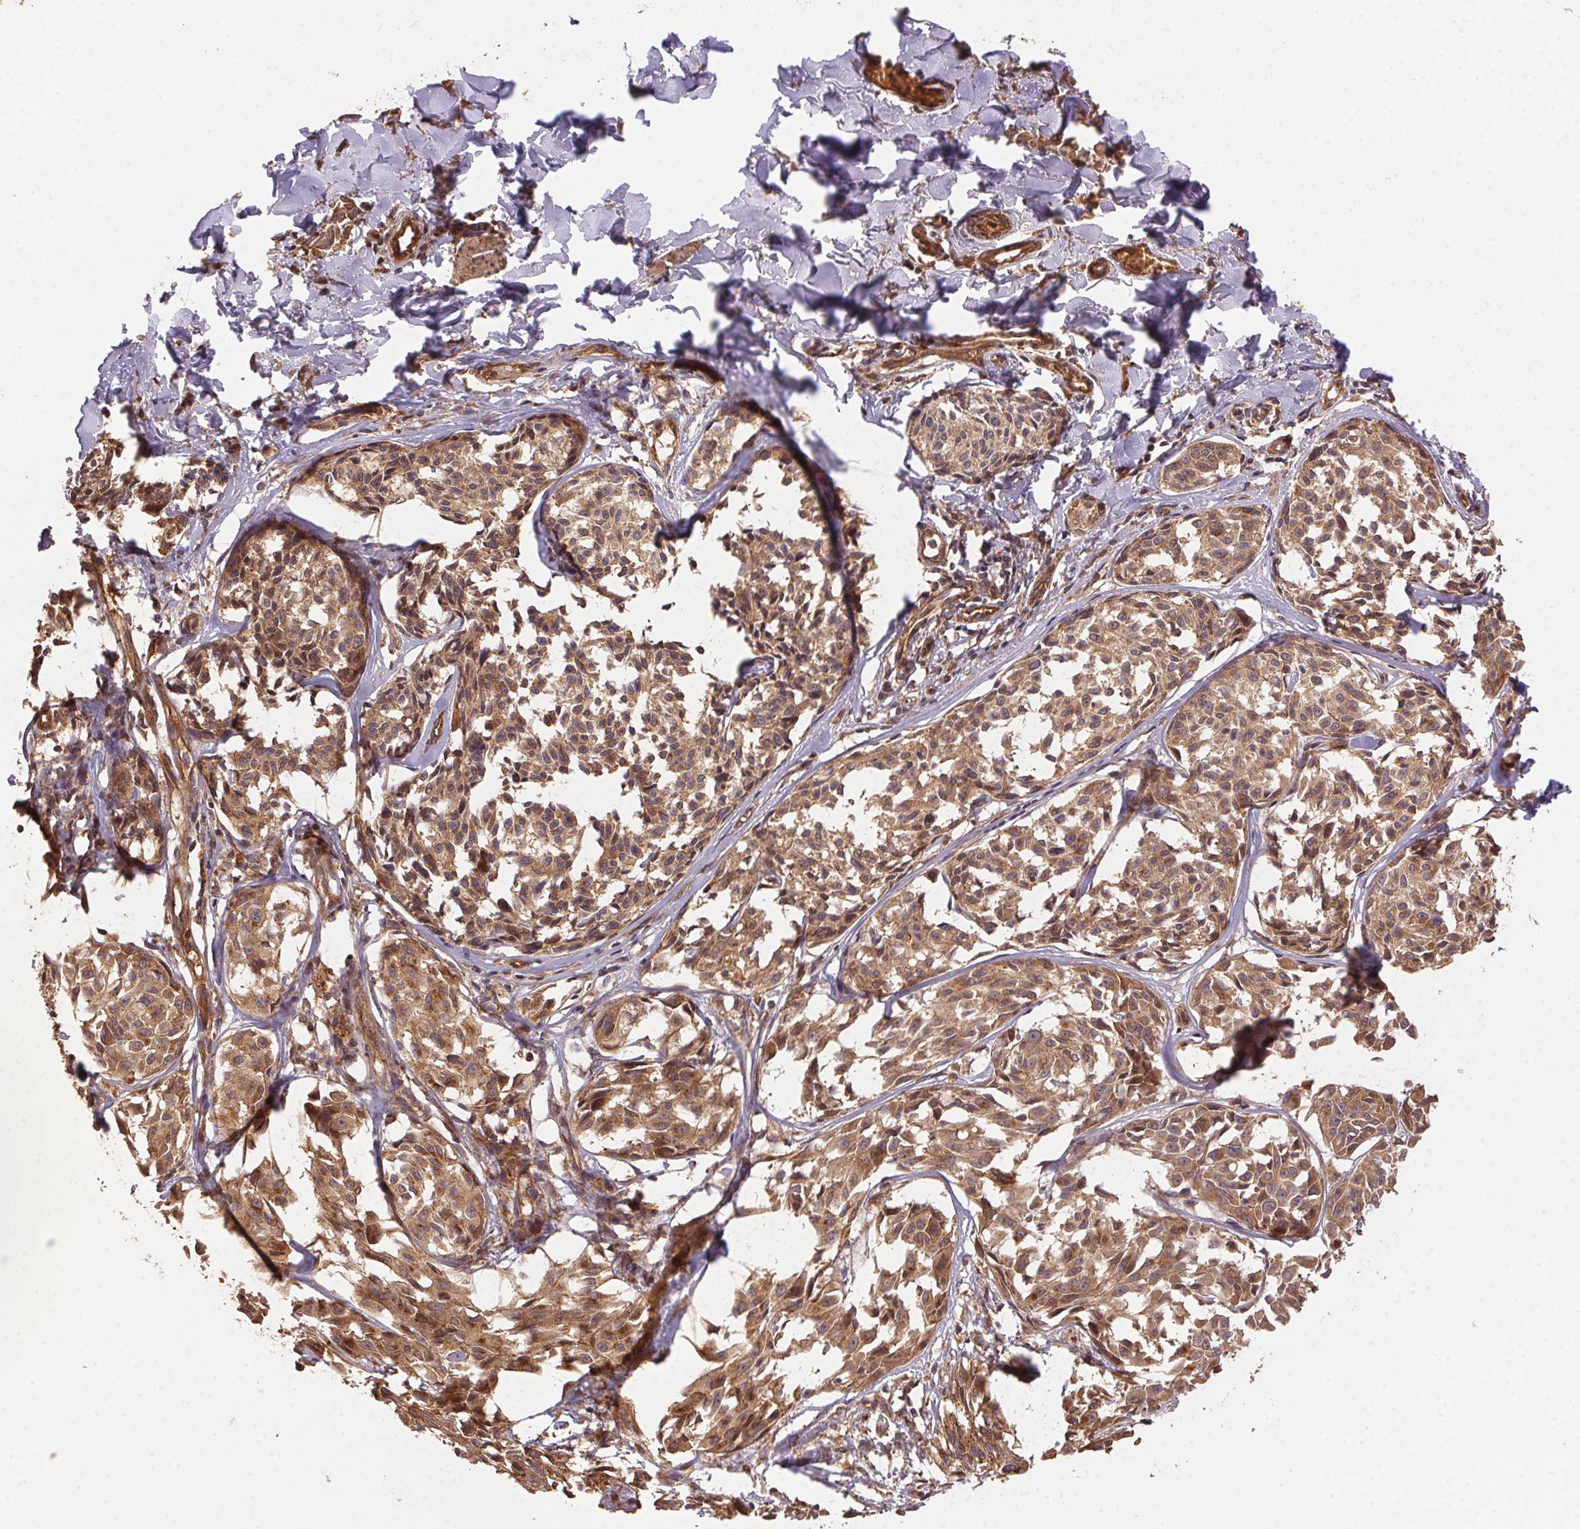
{"staining": {"intensity": "moderate", "quantity": ">75%", "location": "cytoplasmic/membranous"}, "tissue": "melanoma", "cell_type": "Tumor cells", "image_type": "cancer", "snomed": [{"axis": "morphology", "description": "Malignant melanoma, NOS"}, {"axis": "topography", "description": "Skin"}], "caption": "Immunohistochemistry (IHC) photomicrograph of neoplastic tissue: melanoma stained using immunohistochemistry shows medium levels of moderate protein expression localized specifically in the cytoplasmic/membranous of tumor cells, appearing as a cytoplasmic/membranous brown color.", "gene": "USE1", "patient": {"sex": "male", "age": 51}}